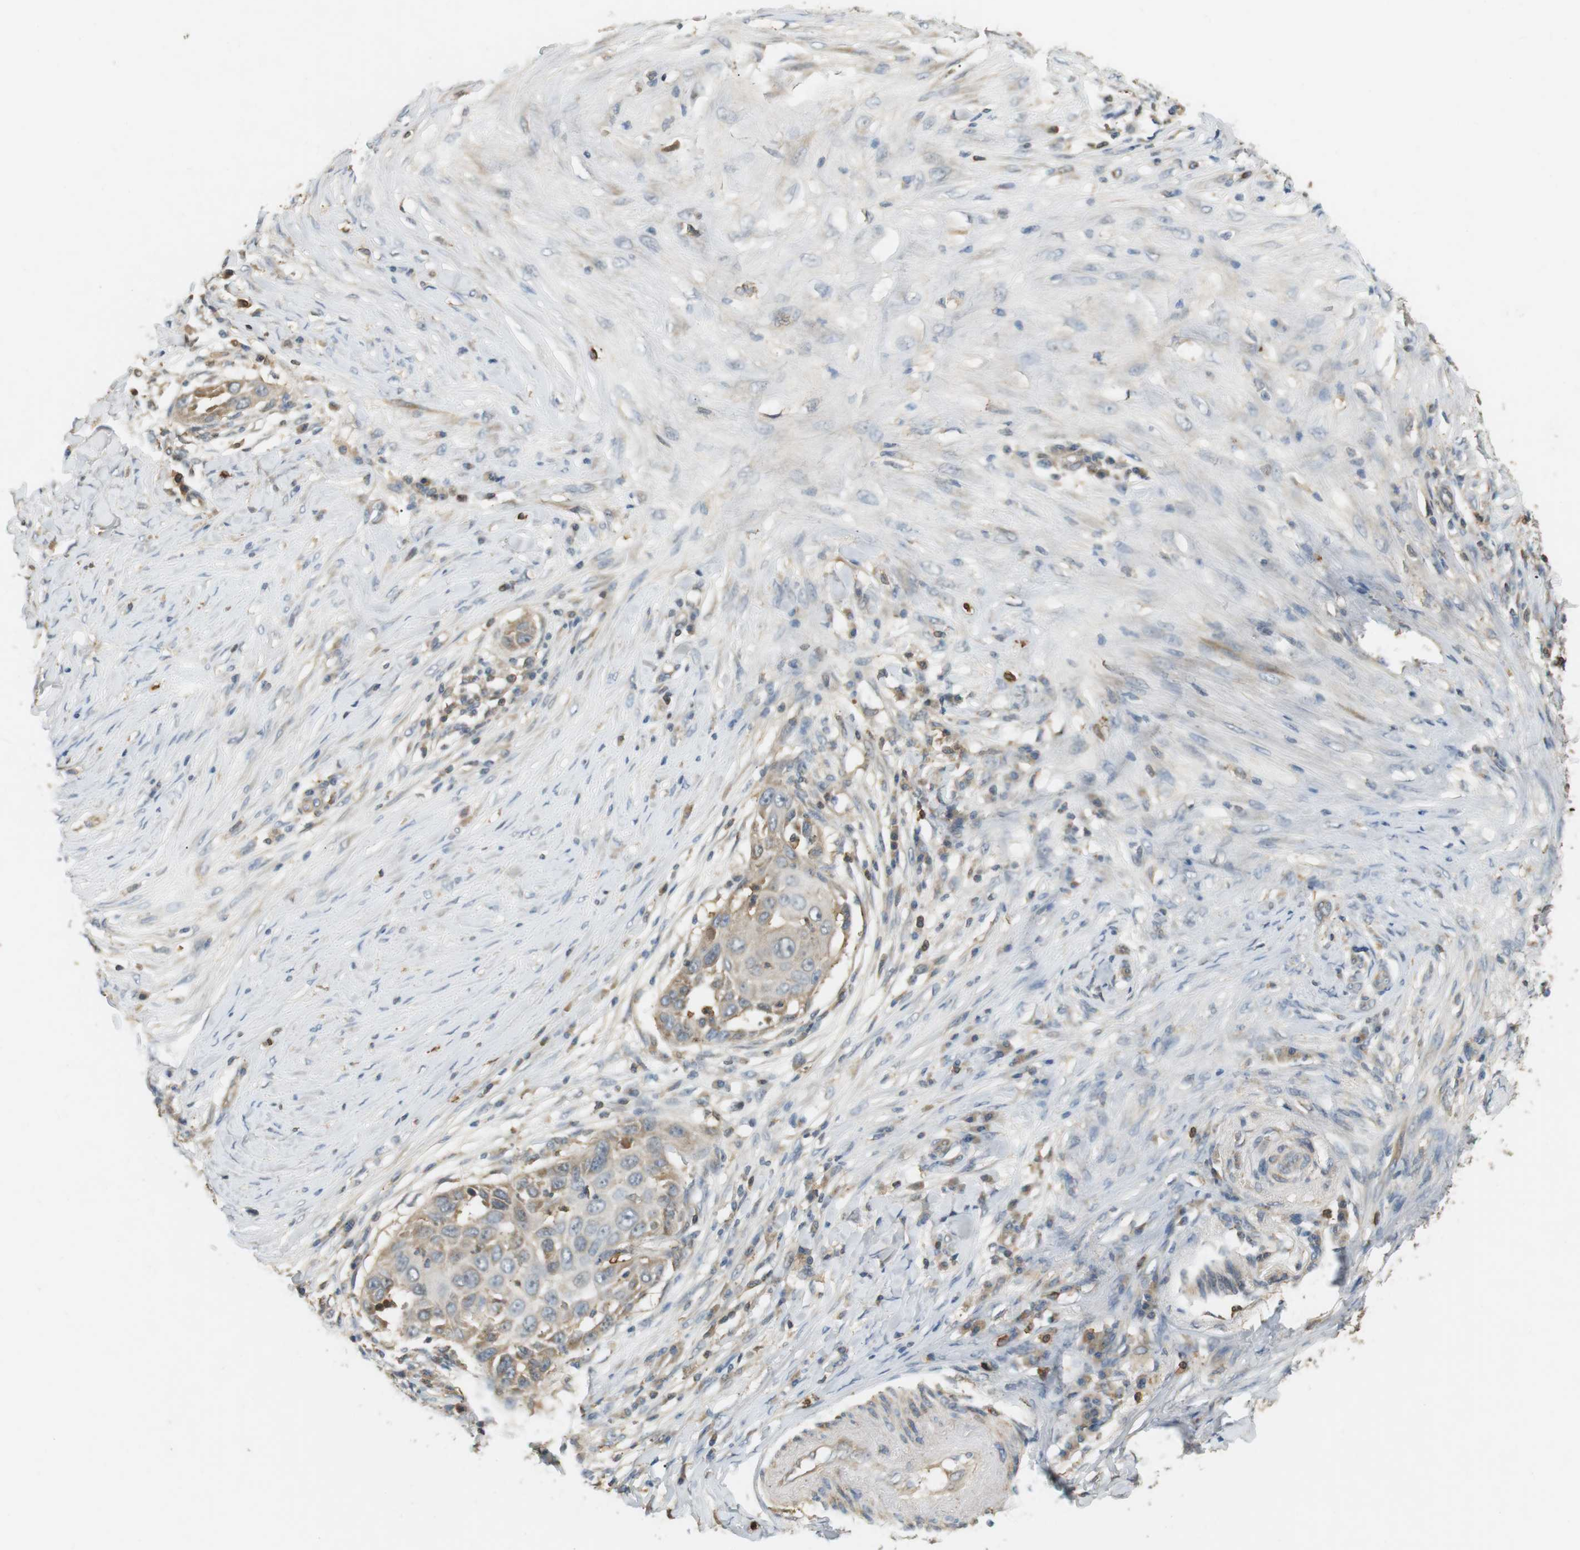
{"staining": {"intensity": "weak", "quantity": "<25%", "location": "cytoplasmic/membranous"}, "tissue": "skin cancer", "cell_type": "Tumor cells", "image_type": "cancer", "snomed": [{"axis": "morphology", "description": "Squamous cell carcinoma, NOS"}, {"axis": "topography", "description": "Skin"}], "caption": "Tumor cells show no significant protein positivity in skin squamous cell carcinoma.", "gene": "P2RY1", "patient": {"sex": "female", "age": 44}}